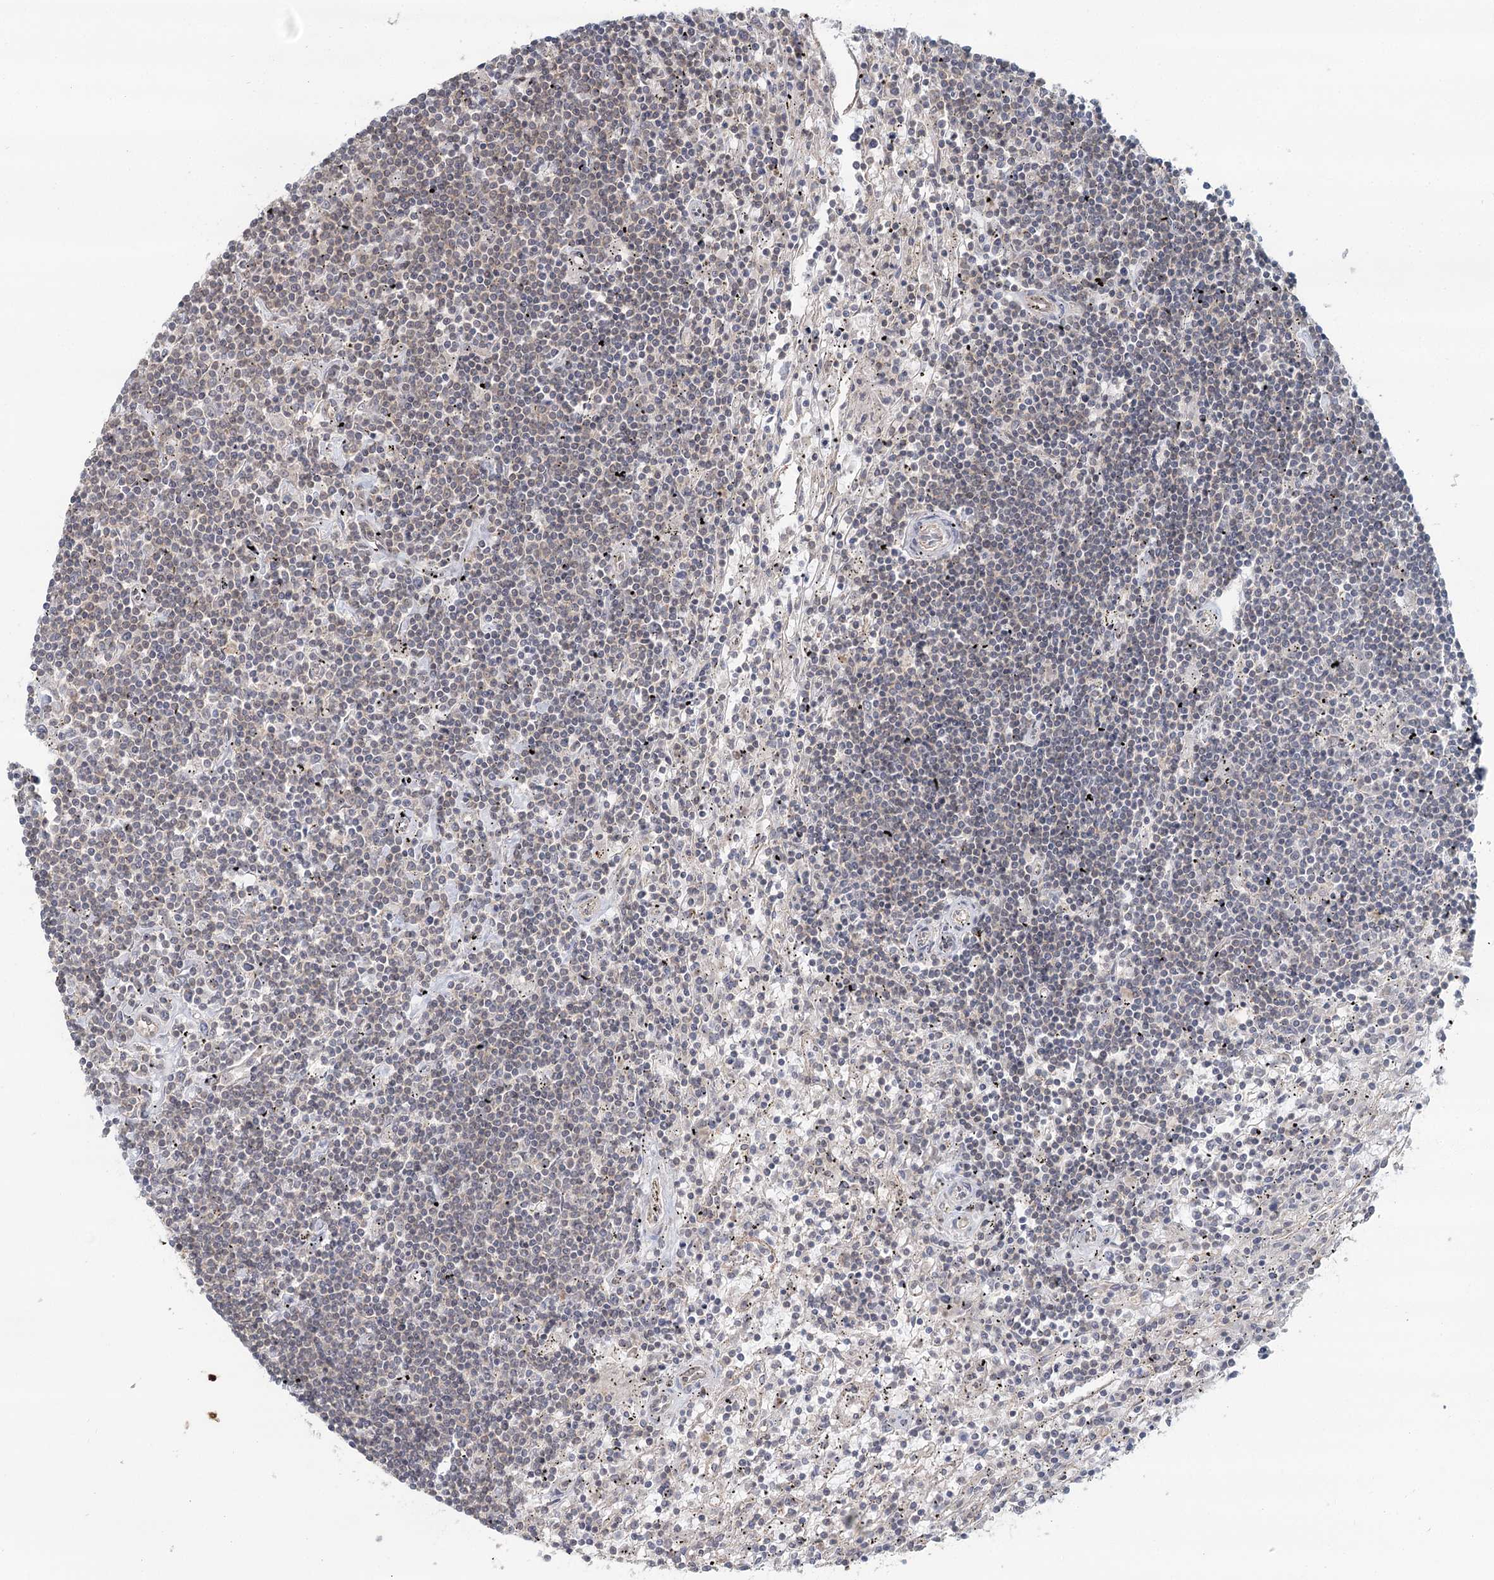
{"staining": {"intensity": "negative", "quantity": "none", "location": "none"}, "tissue": "lymphoma", "cell_type": "Tumor cells", "image_type": "cancer", "snomed": [{"axis": "morphology", "description": "Malignant lymphoma, non-Hodgkin's type, Low grade"}, {"axis": "topography", "description": "Spleen"}], "caption": "Lymphoma was stained to show a protein in brown. There is no significant staining in tumor cells. (Brightfield microscopy of DAB (3,3'-diaminobenzidine) immunohistochemistry (IHC) at high magnification).", "gene": "GPALPP1", "patient": {"sex": "male", "age": 76}}